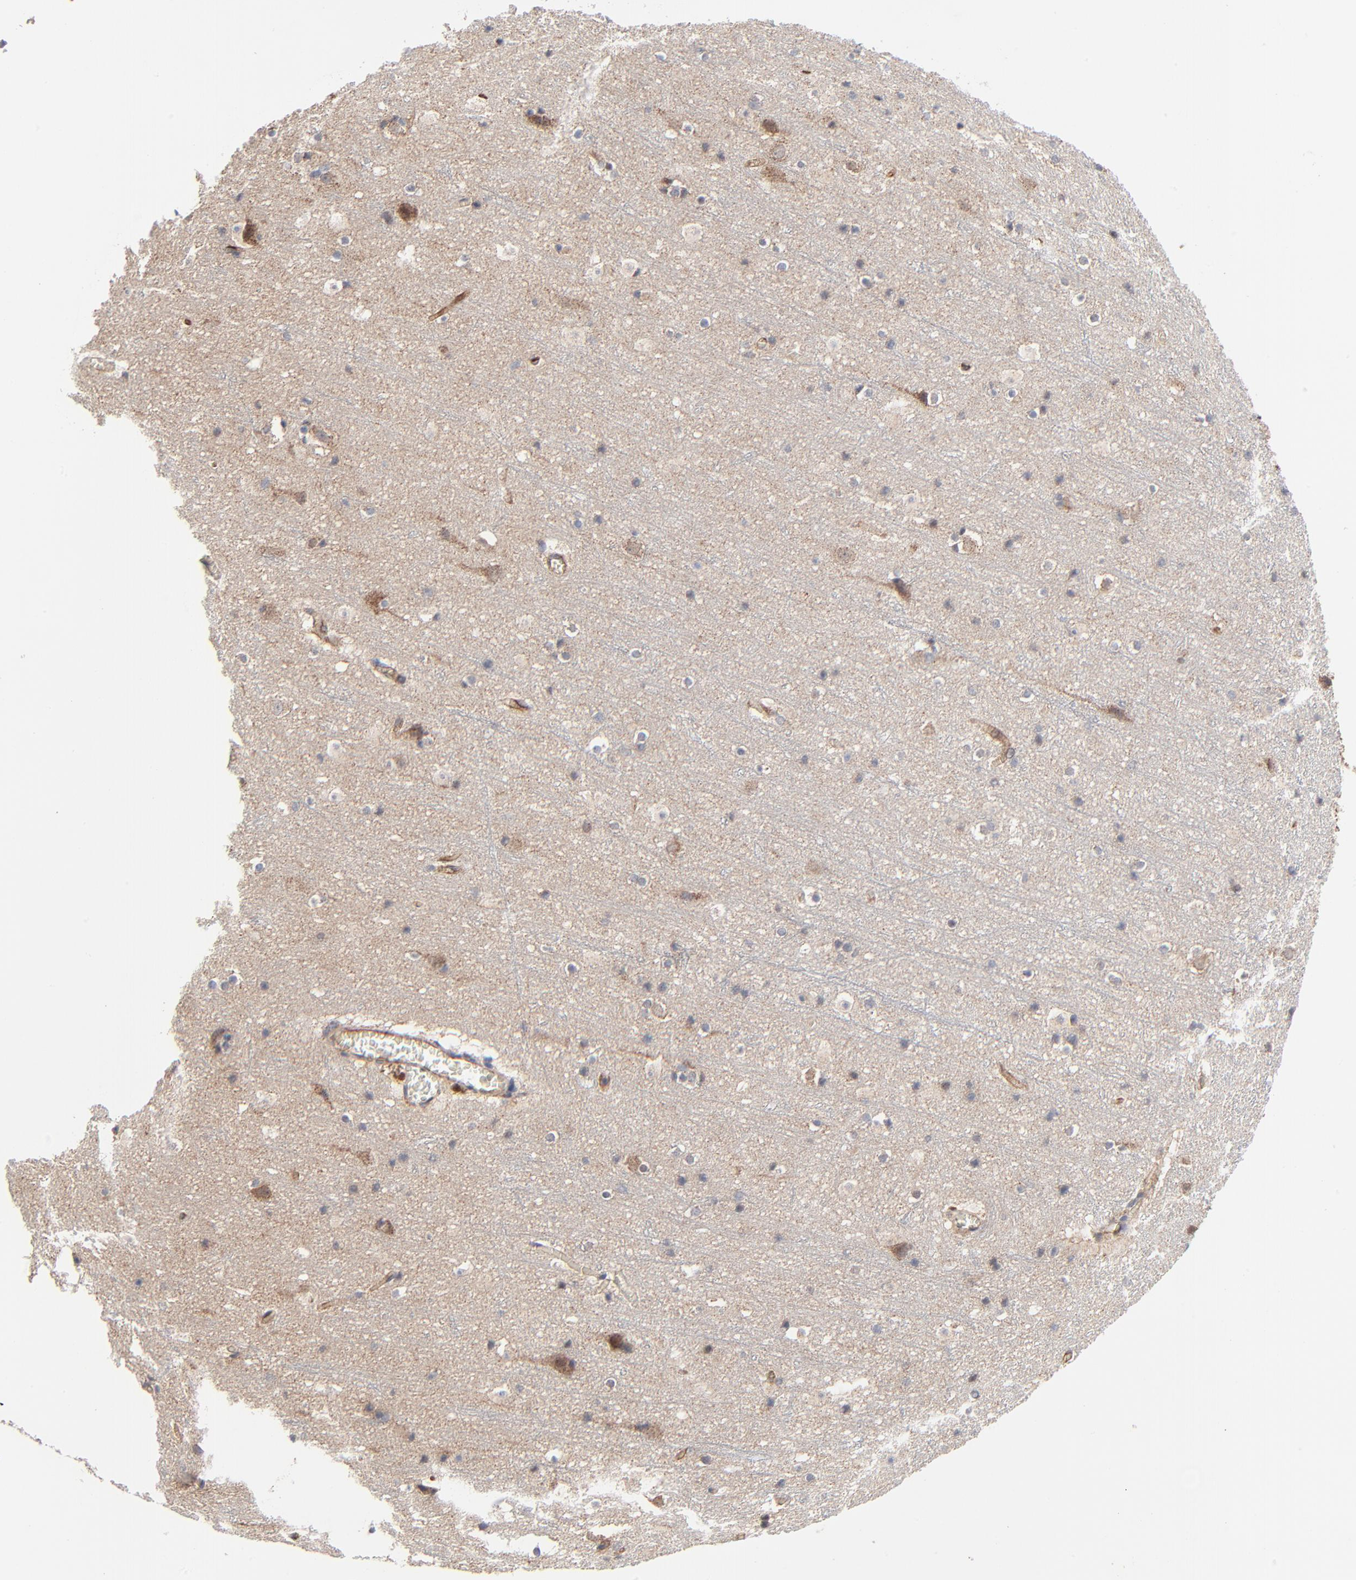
{"staining": {"intensity": "weak", "quantity": ">75%", "location": "cytoplasmic/membranous"}, "tissue": "cerebral cortex", "cell_type": "Endothelial cells", "image_type": "normal", "snomed": [{"axis": "morphology", "description": "Normal tissue, NOS"}, {"axis": "topography", "description": "Cerebral cortex"}], "caption": "Endothelial cells show weak cytoplasmic/membranous expression in approximately >75% of cells in unremarkable cerebral cortex.", "gene": "ABLIM3", "patient": {"sex": "male", "age": 45}}